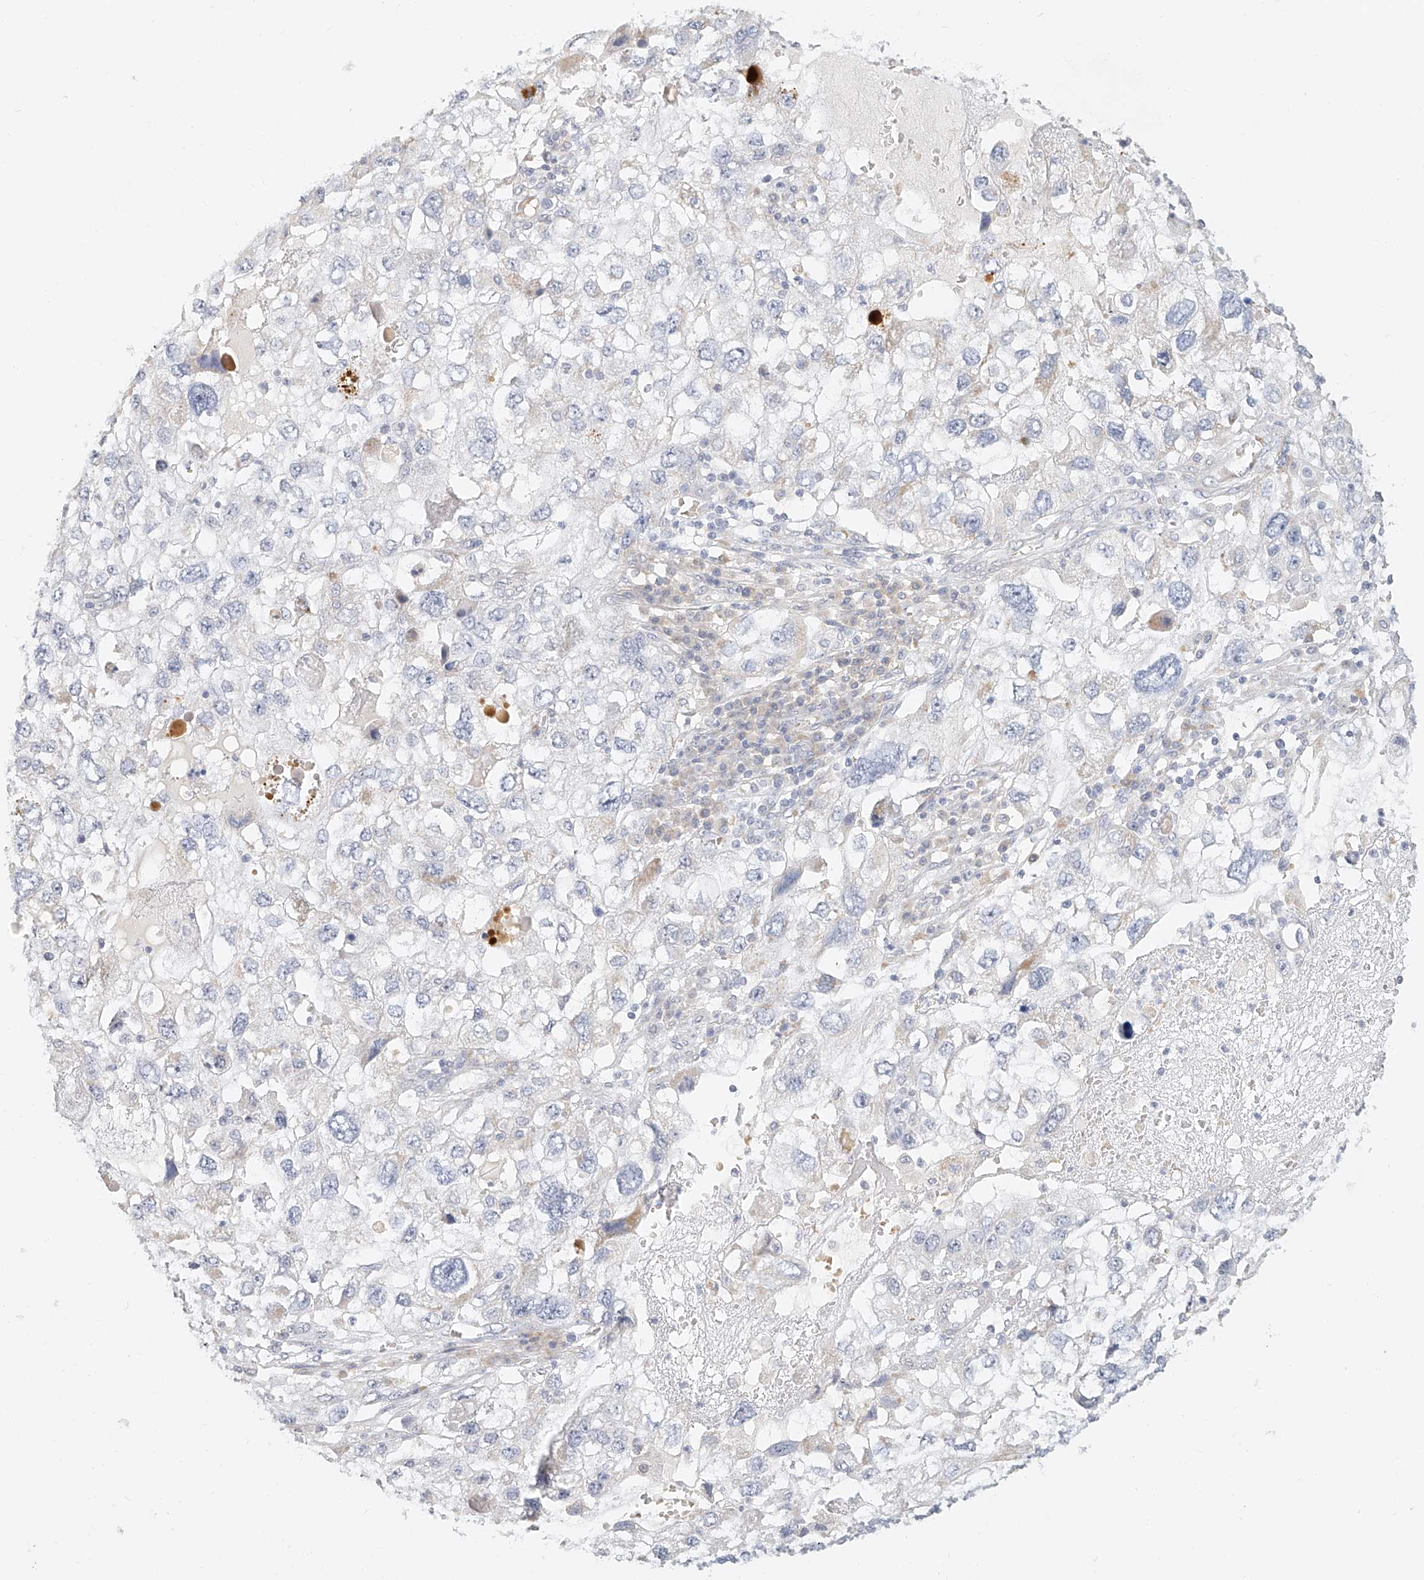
{"staining": {"intensity": "negative", "quantity": "none", "location": "none"}, "tissue": "endometrial cancer", "cell_type": "Tumor cells", "image_type": "cancer", "snomed": [{"axis": "morphology", "description": "Adenocarcinoma, NOS"}, {"axis": "topography", "description": "Endometrium"}], "caption": "Immunohistochemical staining of endometrial cancer (adenocarcinoma) displays no significant expression in tumor cells.", "gene": "CXorf58", "patient": {"sex": "female", "age": 49}}